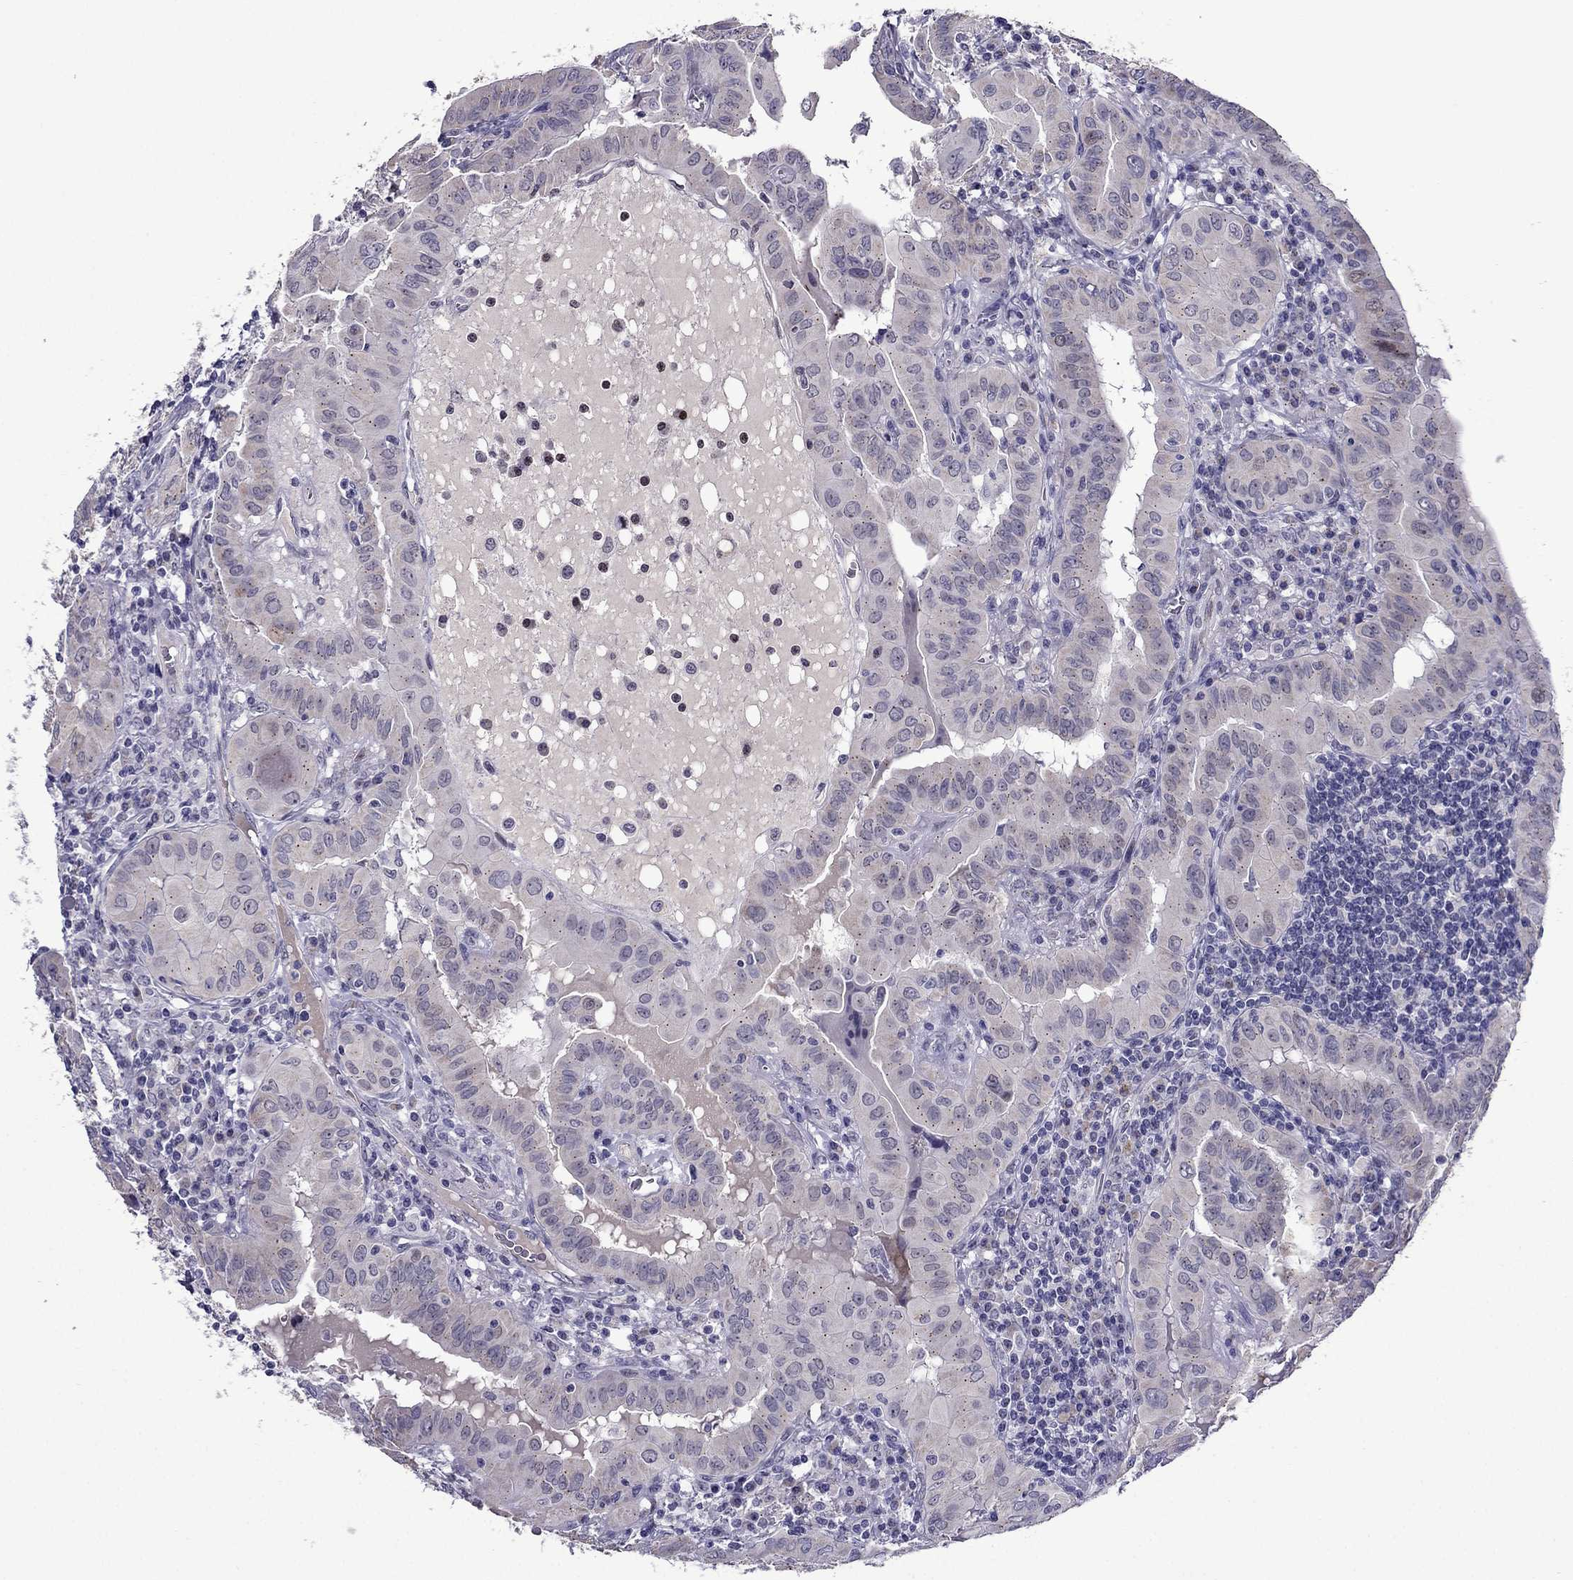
{"staining": {"intensity": "negative", "quantity": "none", "location": "none"}, "tissue": "thyroid cancer", "cell_type": "Tumor cells", "image_type": "cancer", "snomed": [{"axis": "morphology", "description": "Papillary adenocarcinoma, NOS"}, {"axis": "topography", "description": "Thyroid gland"}], "caption": "High power microscopy micrograph of an immunohistochemistry image of thyroid cancer (papillary adenocarcinoma), revealing no significant expression in tumor cells.", "gene": "MYBPH", "patient": {"sex": "female", "age": 37}}